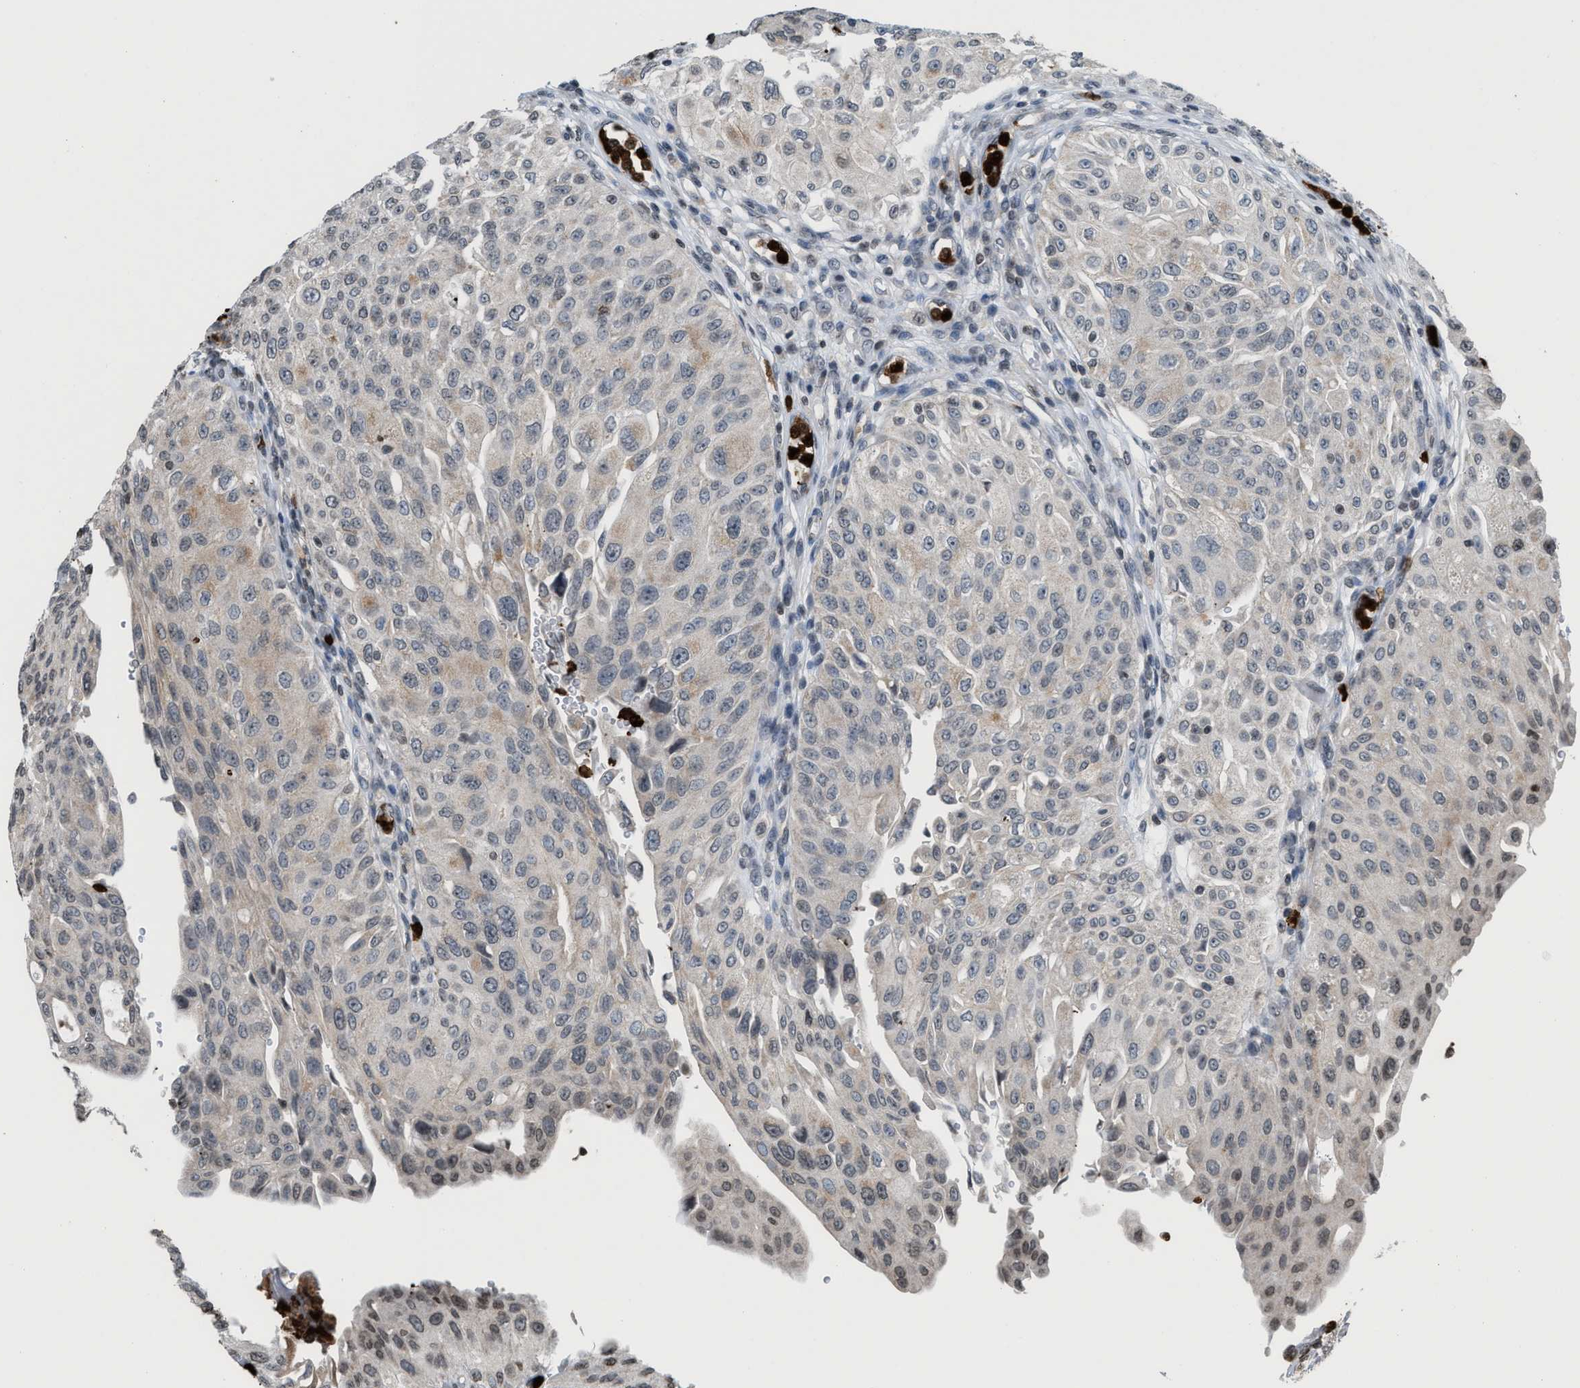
{"staining": {"intensity": "weak", "quantity": "<25%", "location": "nuclear"}, "tissue": "urothelial cancer", "cell_type": "Tumor cells", "image_type": "cancer", "snomed": [{"axis": "morphology", "description": "Urothelial carcinoma, High grade"}, {"axis": "topography", "description": "Urinary bladder"}], "caption": "DAB immunohistochemical staining of urothelial cancer reveals no significant staining in tumor cells.", "gene": "PRUNE2", "patient": {"sex": "male", "age": 46}}